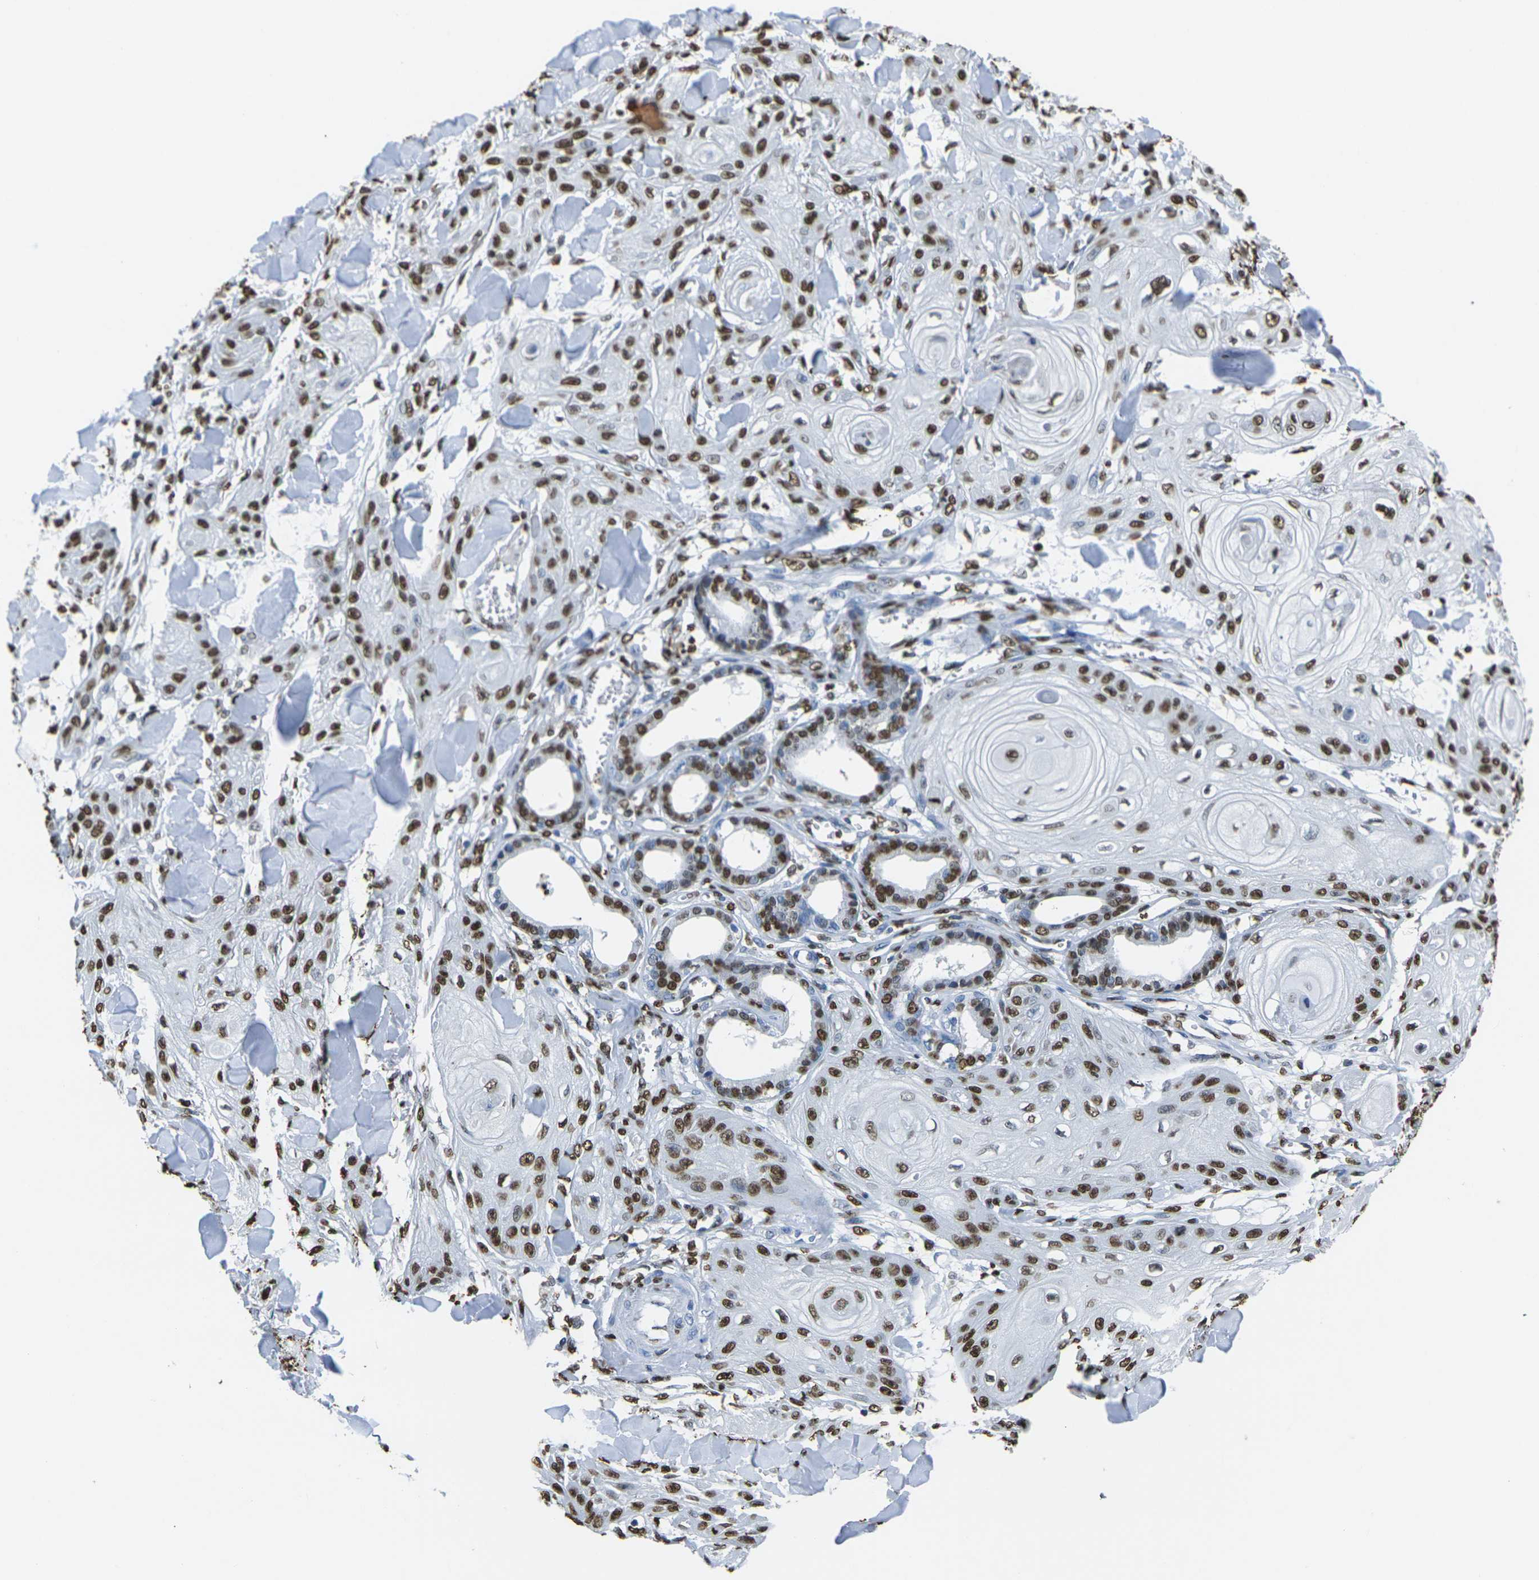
{"staining": {"intensity": "strong", "quantity": ">75%", "location": "nuclear"}, "tissue": "skin cancer", "cell_type": "Tumor cells", "image_type": "cancer", "snomed": [{"axis": "morphology", "description": "Squamous cell carcinoma, NOS"}, {"axis": "topography", "description": "Skin"}], "caption": "Immunohistochemical staining of human skin squamous cell carcinoma demonstrates high levels of strong nuclear protein staining in about >75% of tumor cells. The staining was performed using DAB (3,3'-diaminobenzidine), with brown indicating positive protein expression. Nuclei are stained blue with hematoxylin.", "gene": "DRAXIN", "patient": {"sex": "male", "age": 74}}